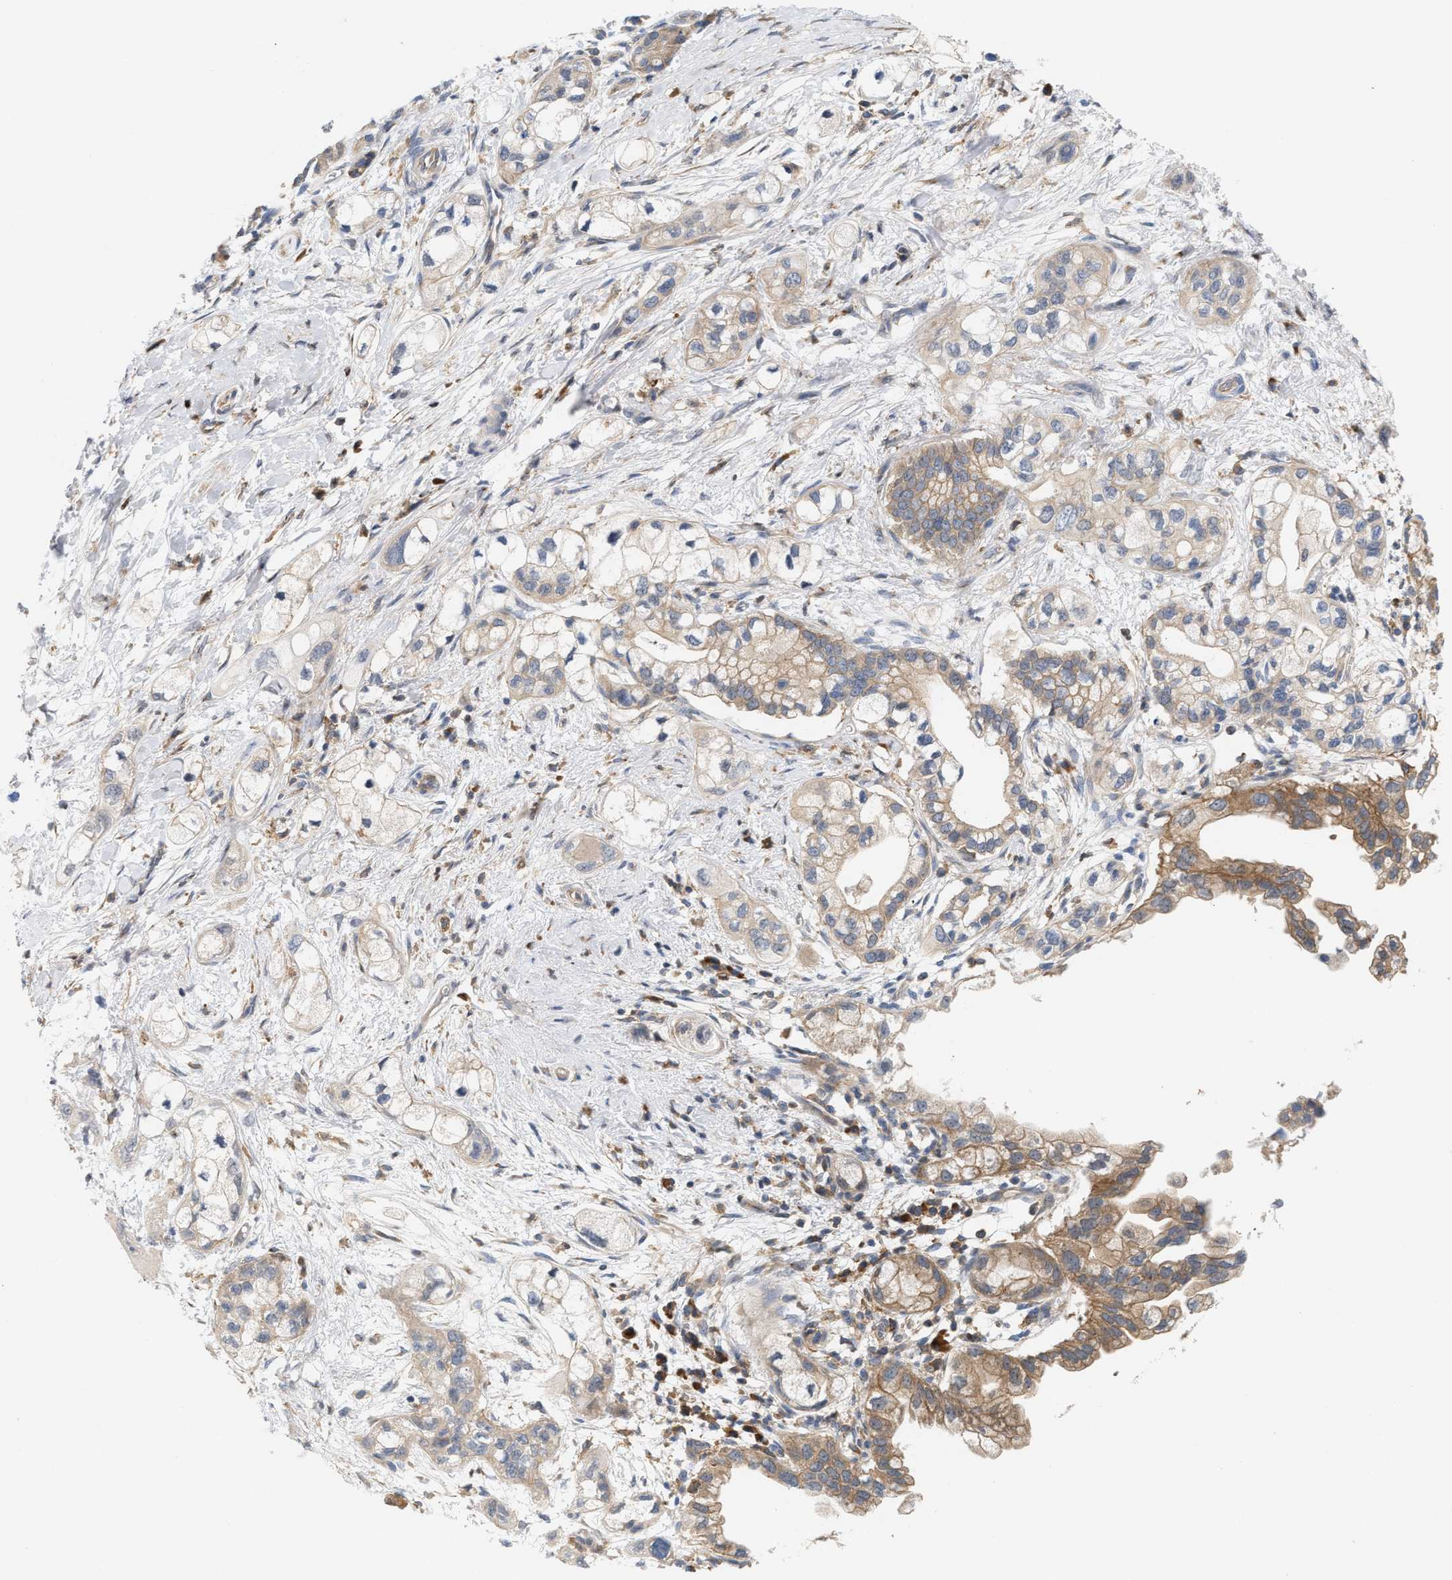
{"staining": {"intensity": "moderate", "quantity": "<25%", "location": "cytoplasmic/membranous"}, "tissue": "pancreatic cancer", "cell_type": "Tumor cells", "image_type": "cancer", "snomed": [{"axis": "morphology", "description": "Adenocarcinoma, NOS"}, {"axis": "topography", "description": "Pancreas"}], "caption": "Adenocarcinoma (pancreatic) stained for a protein reveals moderate cytoplasmic/membranous positivity in tumor cells. The staining is performed using DAB (3,3'-diaminobenzidine) brown chromogen to label protein expression. The nuclei are counter-stained blue using hematoxylin.", "gene": "DBNL", "patient": {"sex": "male", "age": 74}}